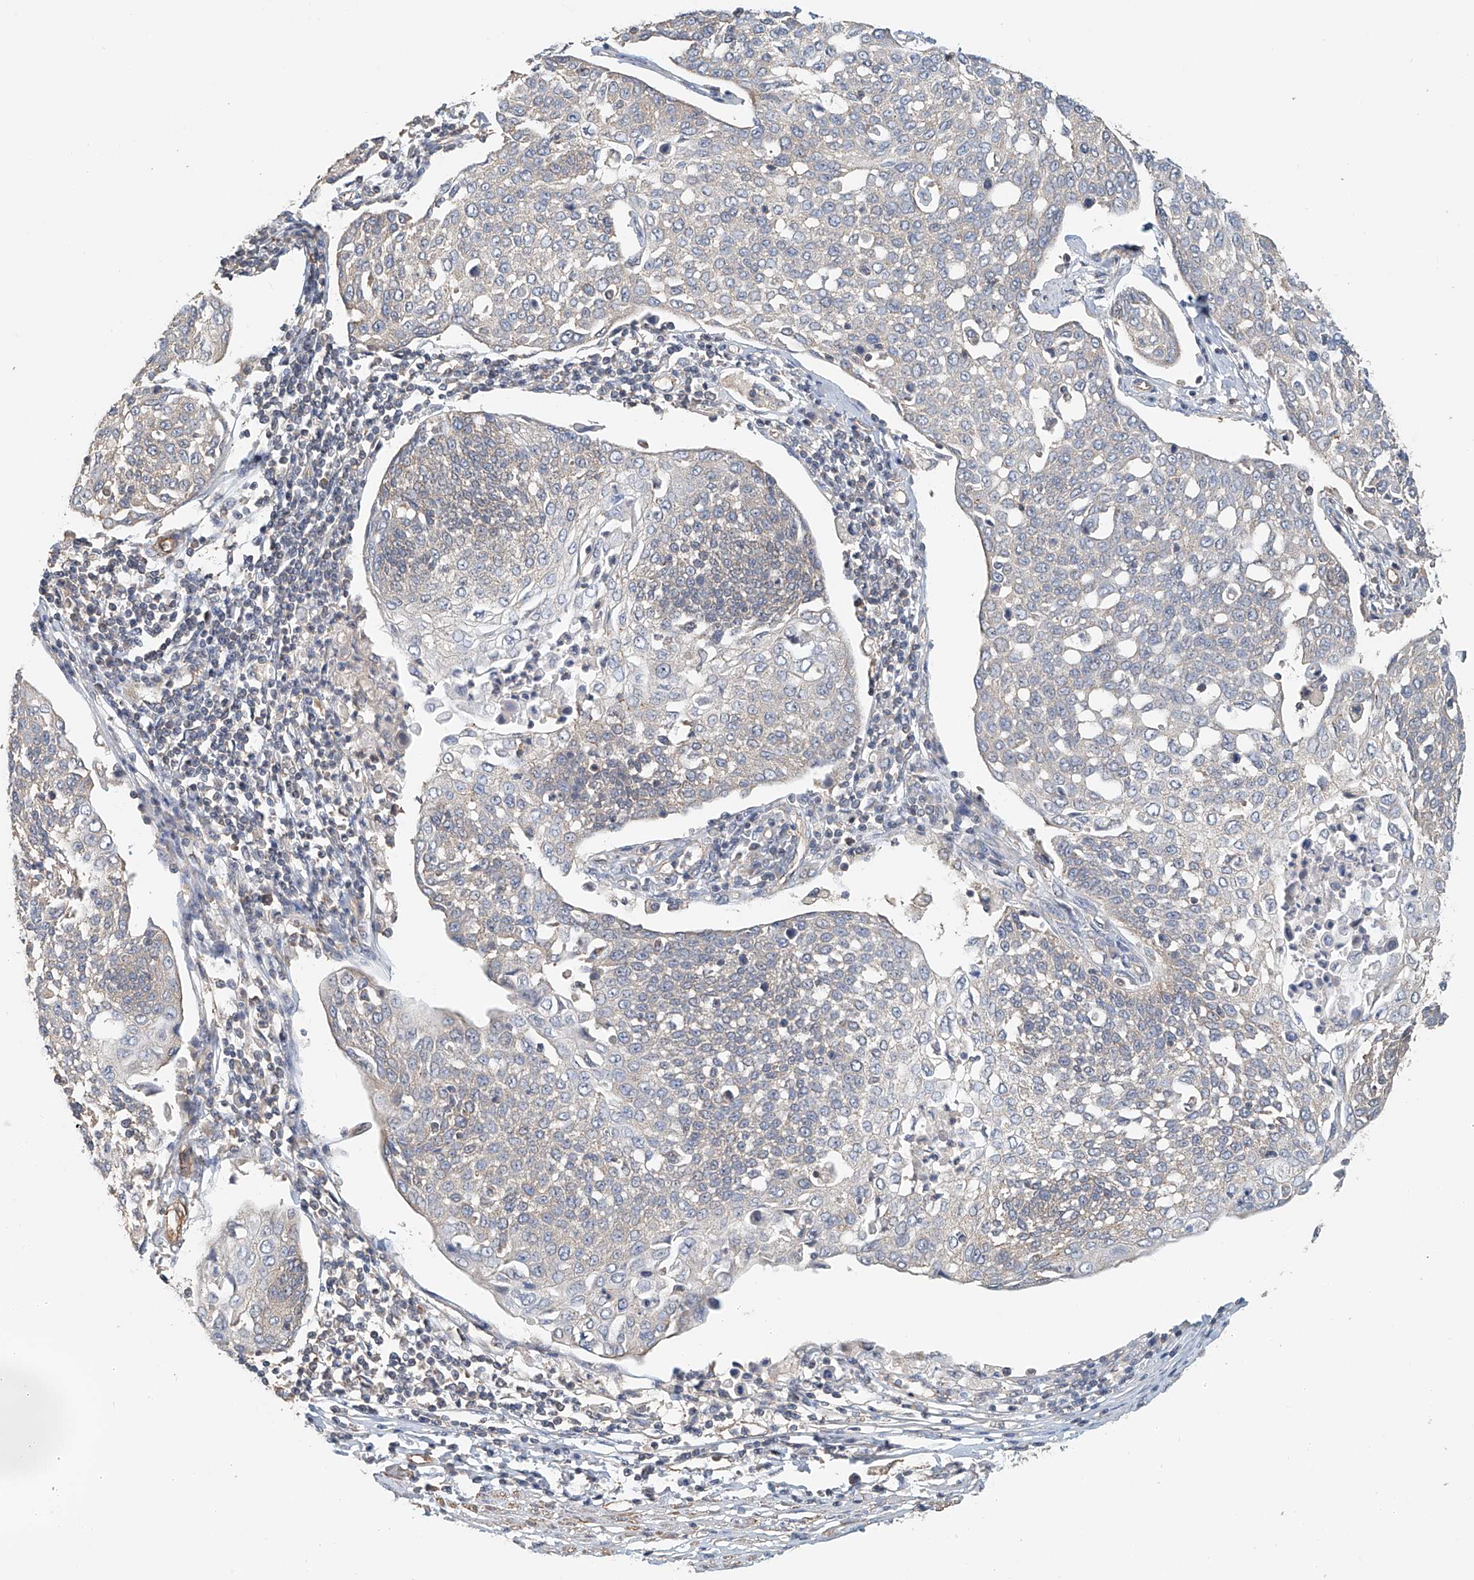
{"staining": {"intensity": "weak", "quantity": "<25%", "location": "cytoplasmic/membranous"}, "tissue": "cervical cancer", "cell_type": "Tumor cells", "image_type": "cancer", "snomed": [{"axis": "morphology", "description": "Squamous cell carcinoma, NOS"}, {"axis": "topography", "description": "Cervix"}], "caption": "An IHC histopathology image of cervical cancer is shown. There is no staining in tumor cells of cervical cancer.", "gene": "FRYL", "patient": {"sex": "female", "age": 34}}